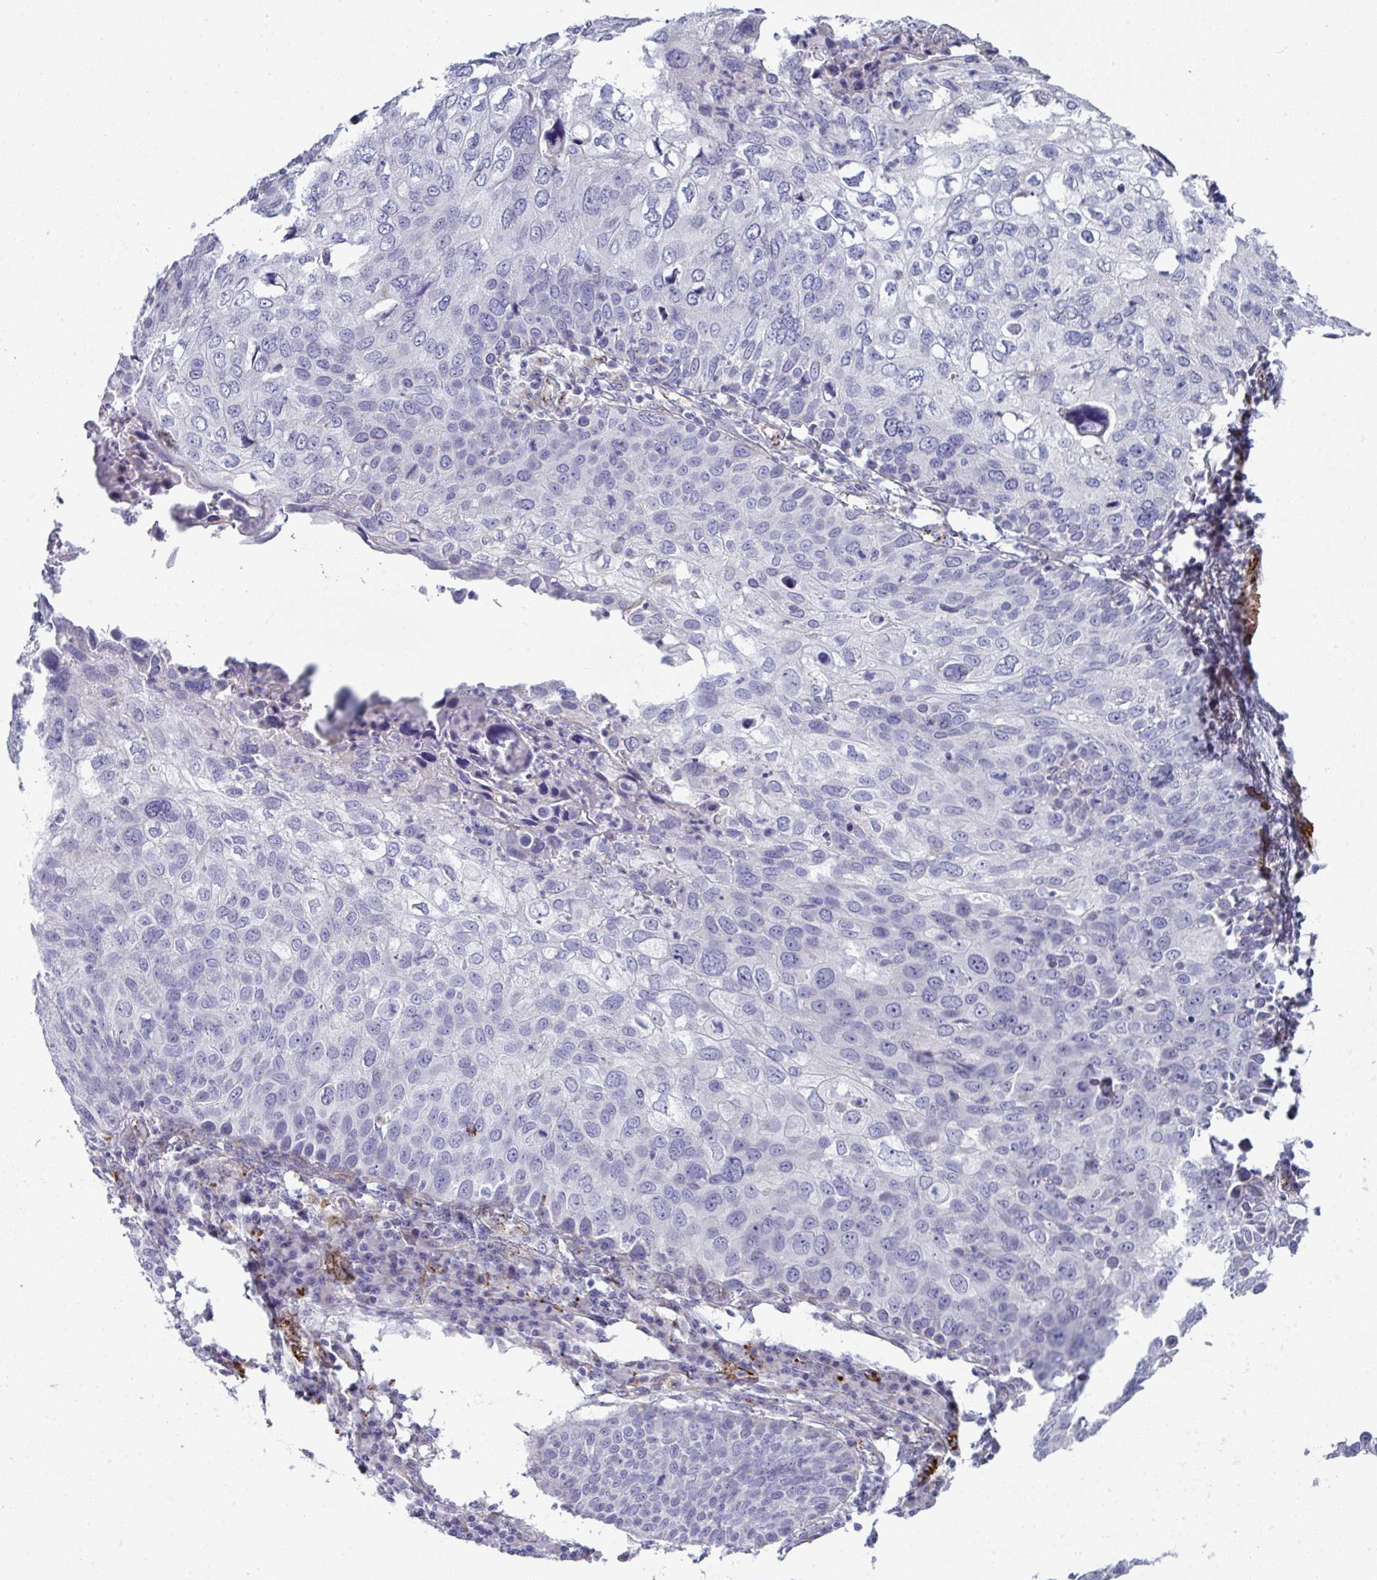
{"staining": {"intensity": "negative", "quantity": "none", "location": "none"}, "tissue": "skin cancer", "cell_type": "Tumor cells", "image_type": "cancer", "snomed": [{"axis": "morphology", "description": "Squamous cell carcinoma, NOS"}, {"axis": "topography", "description": "Skin"}], "caption": "Tumor cells show no significant staining in skin cancer (squamous cell carcinoma).", "gene": "TOR1AIP2", "patient": {"sex": "male", "age": 87}}